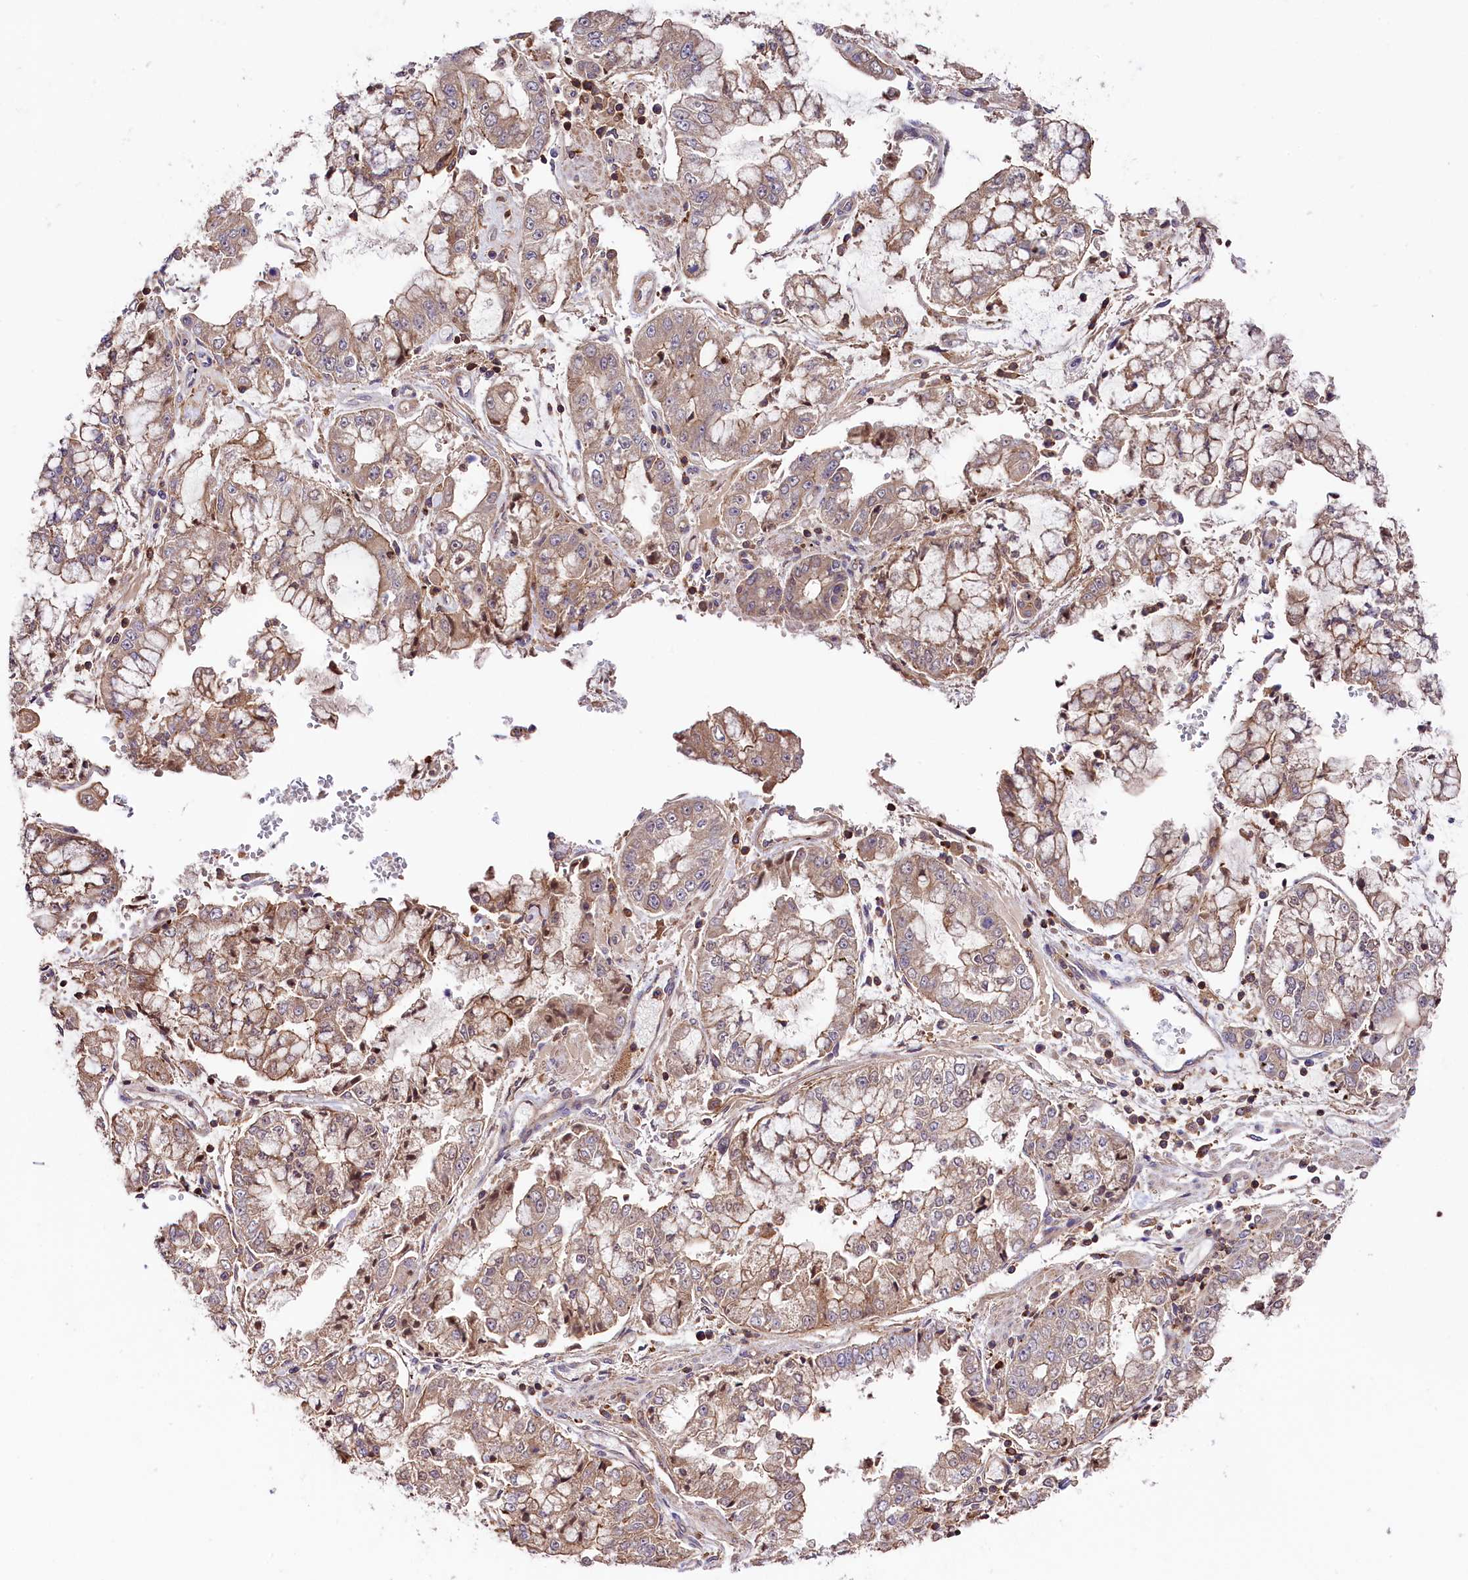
{"staining": {"intensity": "weak", "quantity": "25%-75%", "location": "cytoplasmic/membranous"}, "tissue": "stomach cancer", "cell_type": "Tumor cells", "image_type": "cancer", "snomed": [{"axis": "morphology", "description": "Adenocarcinoma, NOS"}, {"axis": "topography", "description": "Stomach"}], "caption": "Immunohistochemical staining of stomach cancer displays weak cytoplasmic/membranous protein expression in approximately 25%-75% of tumor cells.", "gene": "SKIDA1", "patient": {"sex": "male", "age": 76}}